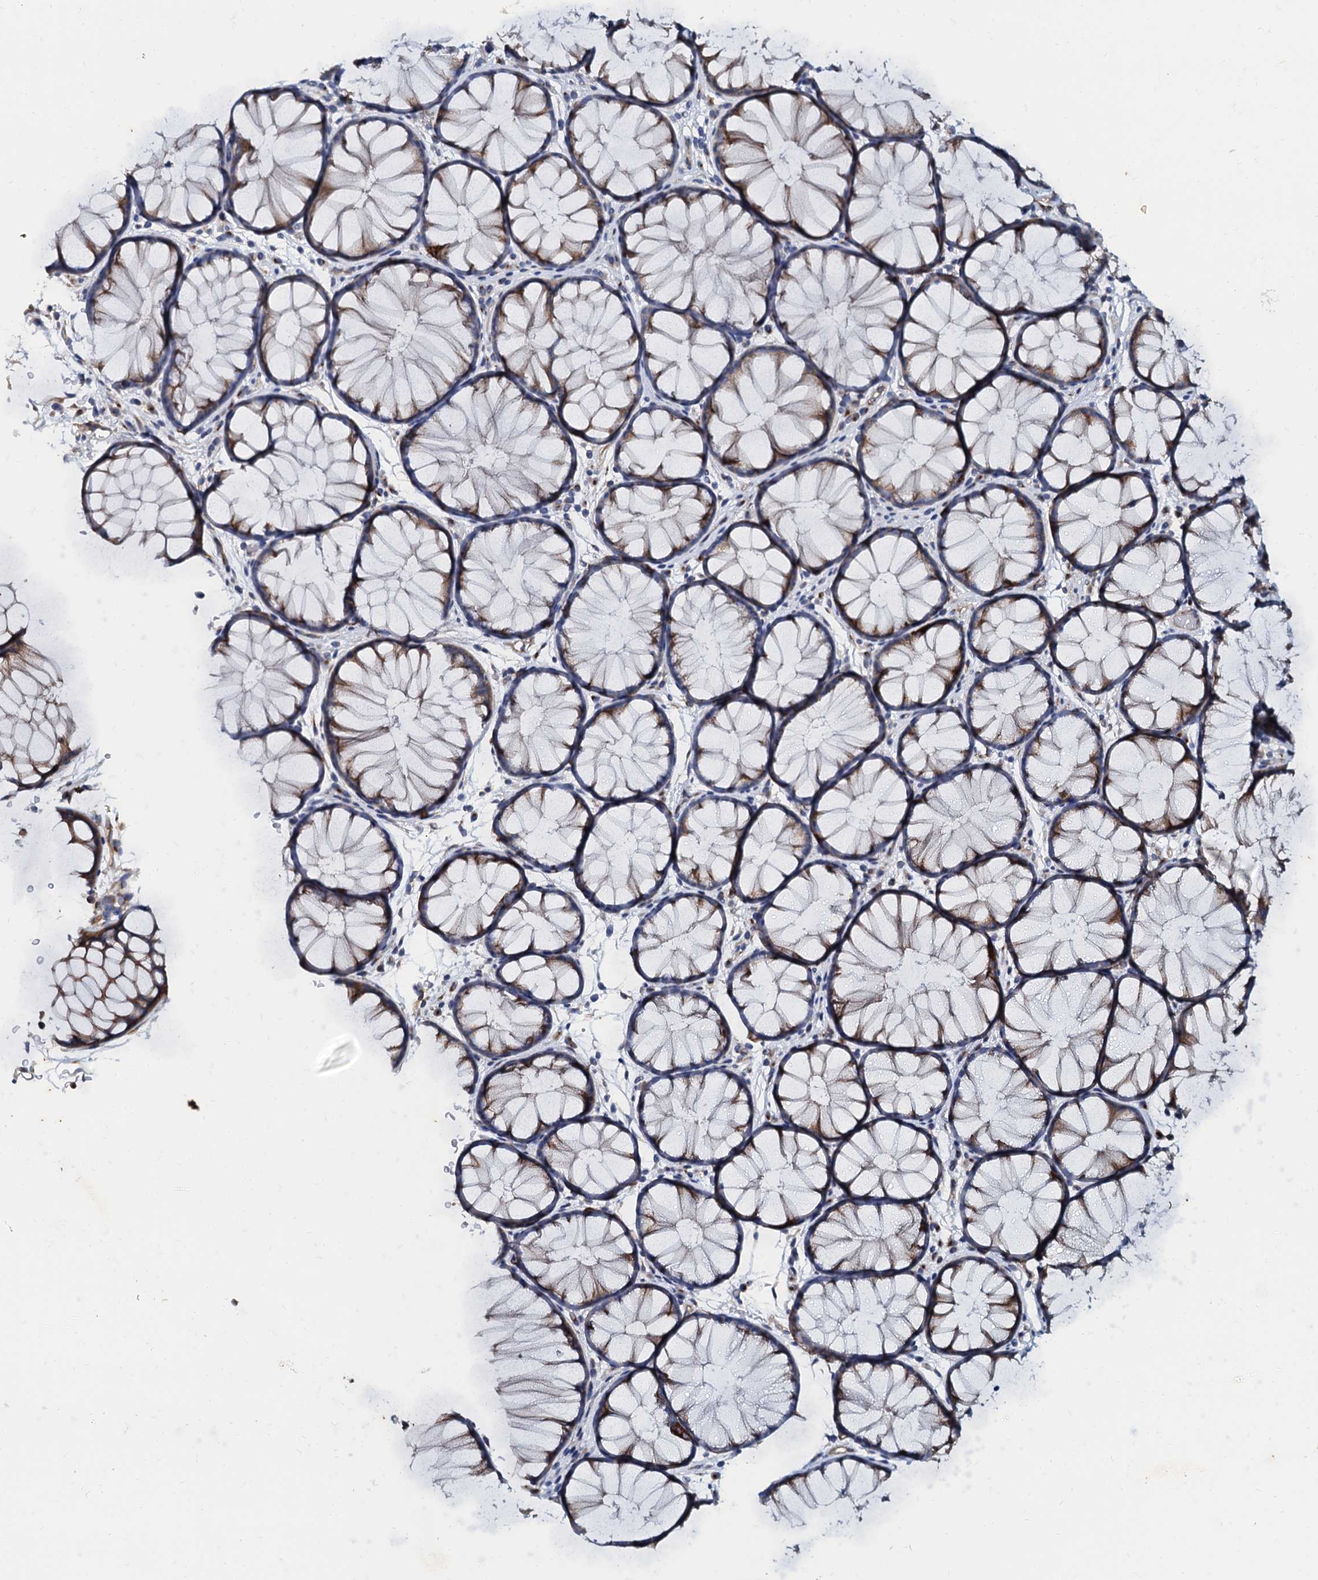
{"staining": {"intensity": "negative", "quantity": "none", "location": "none"}, "tissue": "colon", "cell_type": "Endothelial cells", "image_type": "normal", "snomed": [{"axis": "morphology", "description": "Normal tissue, NOS"}, {"axis": "topography", "description": "Colon"}], "caption": "High power microscopy histopathology image of an IHC micrograph of benign colon, revealing no significant positivity in endothelial cells.", "gene": "NGRN", "patient": {"sex": "female", "age": 82}}